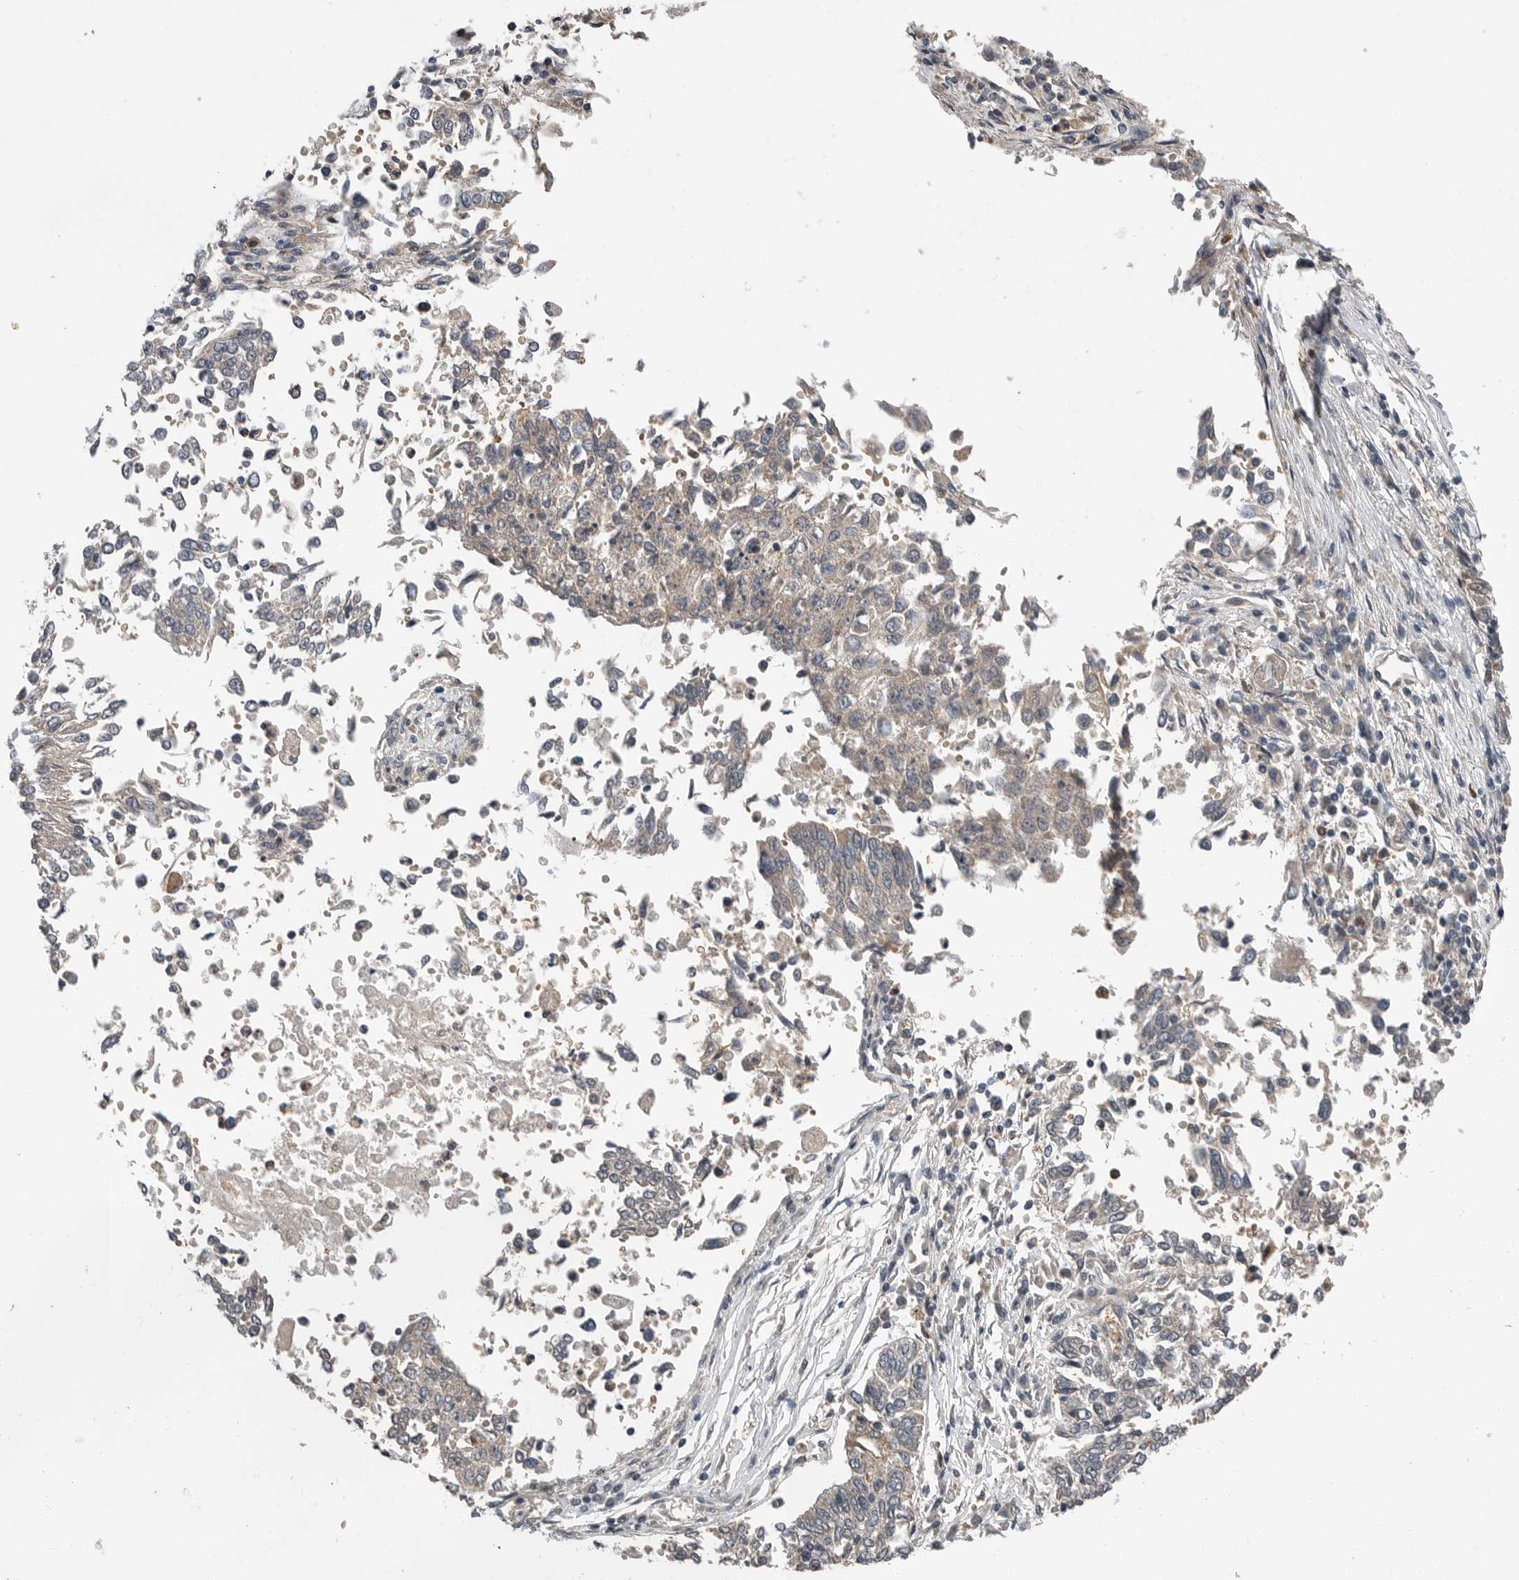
{"staining": {"intensity": "weak", "quantity": "<25%", "location": "cytoplasmic/membranous"}, "tissue": "lung cancer", "cell_type": "Tumor cells", "image_type": "cancer", "snomed": [{"axis": "morphology", "description": "Normal tissue, NOS"}, {"axis": "morphology", "description": "Squamous cell carcinoma, NOS"}, {"axis": "topography", "description": "Cartilage tissue"}, {"axis": "topography", "description": "Bronchus"}, {"axis": "topography", "description": "Lung"}, {"axis": "topography", "description": "Peripheral nerve tissue"}], "caption": "Lung cancer (squamous cell carcinoma) was stained to show a protein in brown. There is no significant expression in tumor cells.", "gene": "SCP2", "patient": {"sex": "female", "age": 49}}